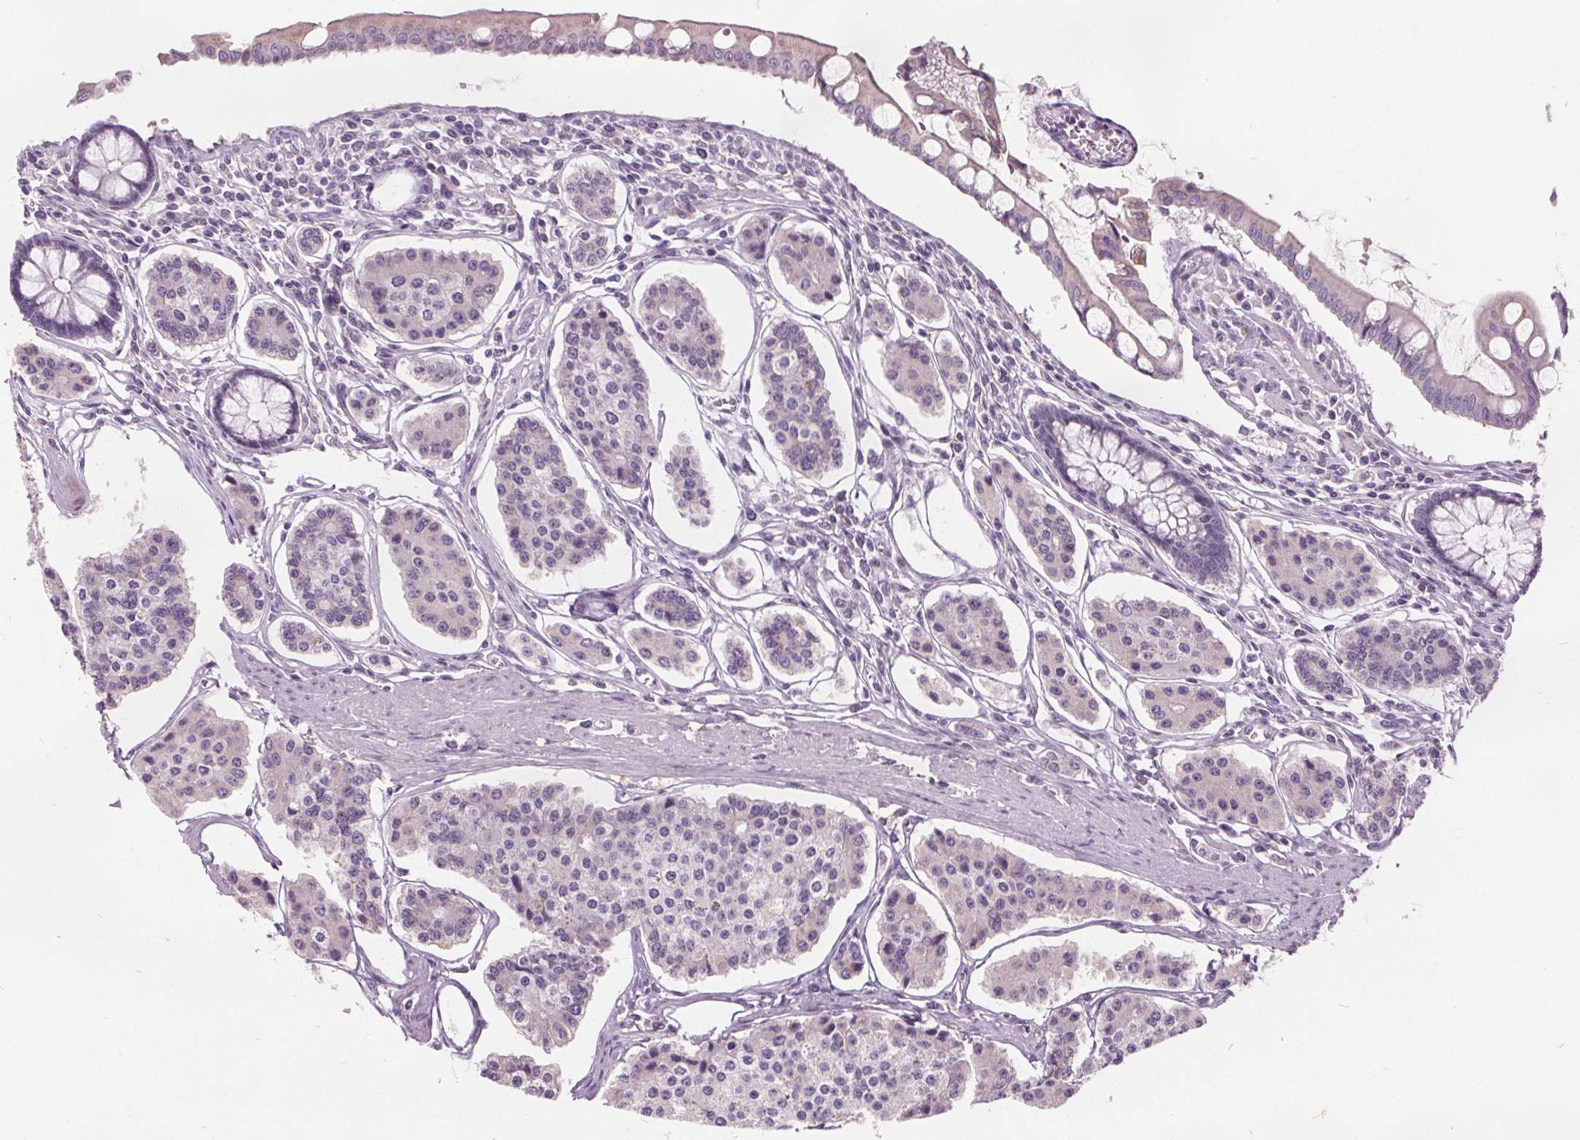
{"staining": {"intensity": "negative", "quantity": "none", "location": "none"}, "tissue": "carcinoid", "cell_type": "Tumor cells", "image_type": "cancer", "snomed": [{"axis": "morphology", "description": "Carcinoid, malignant, NOS"}, {"axis": "topography", "description": "Small intestine"}], "caption": "Carcinoid was stained to show a protein in brown. There is no significant expression in tumor cells.", "gene": "ACOX2", "patient": {"sex": "female", "age": 65}}